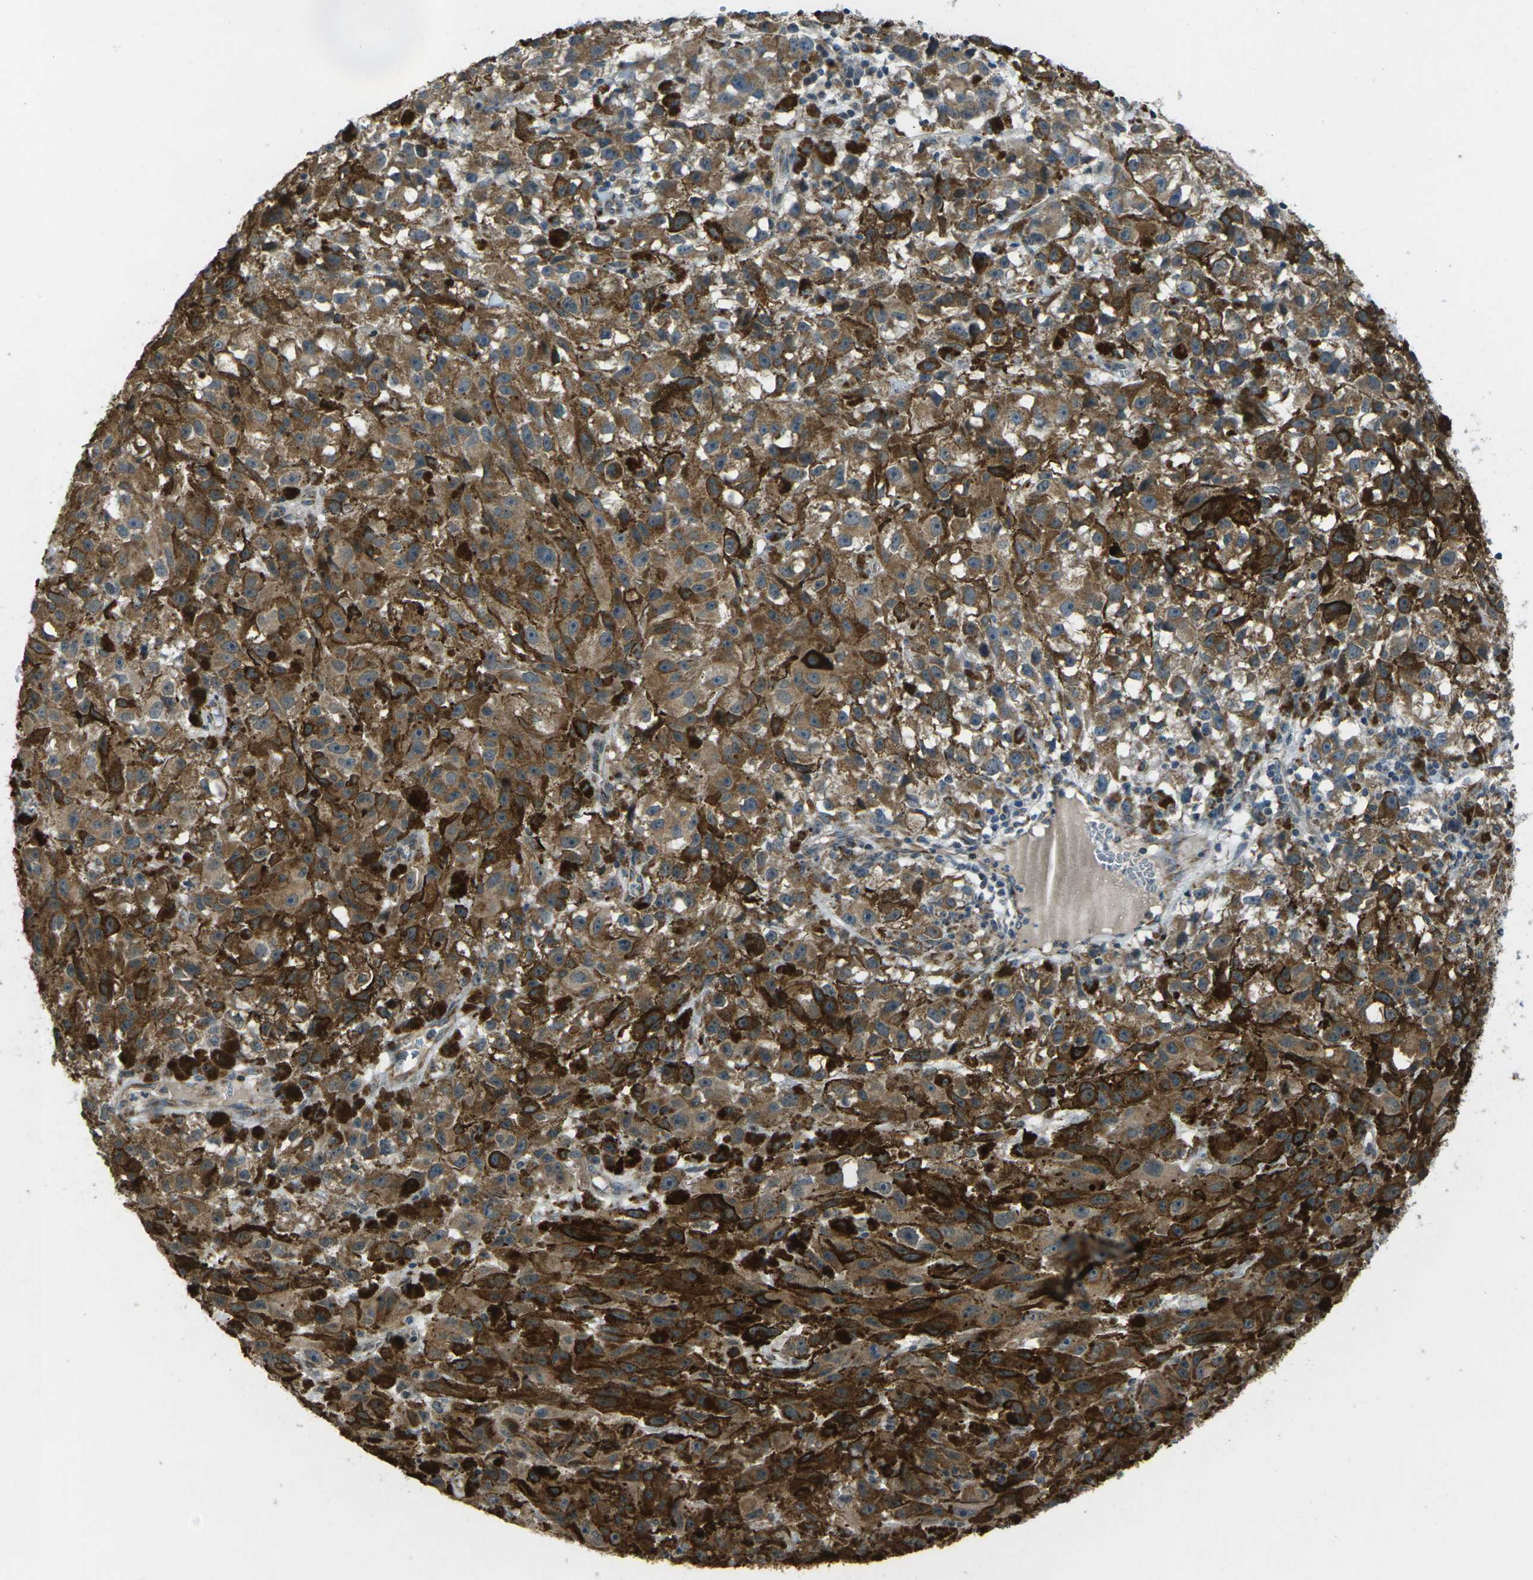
{"staining": {"intensity": "strong", "quantity": ">75%", "location": "cytoplasmic/membranous"}, "tissue": "melanoma", "cell_type": "Tumor cells", "image_type": "cancer", "snomed": [{"axis": "morphology", "description": "Malignant melanoma, NOS"}, {"axis": "topography", "description": "Skin"}], "caption": "Tumor cells exhibit high levels of strong cytoplasmic/membranous staining in approximately >75% of cells in human malignant melanoma.", "gene": "TMEM120B", "patient": {"sex": "female", "age": 104}}